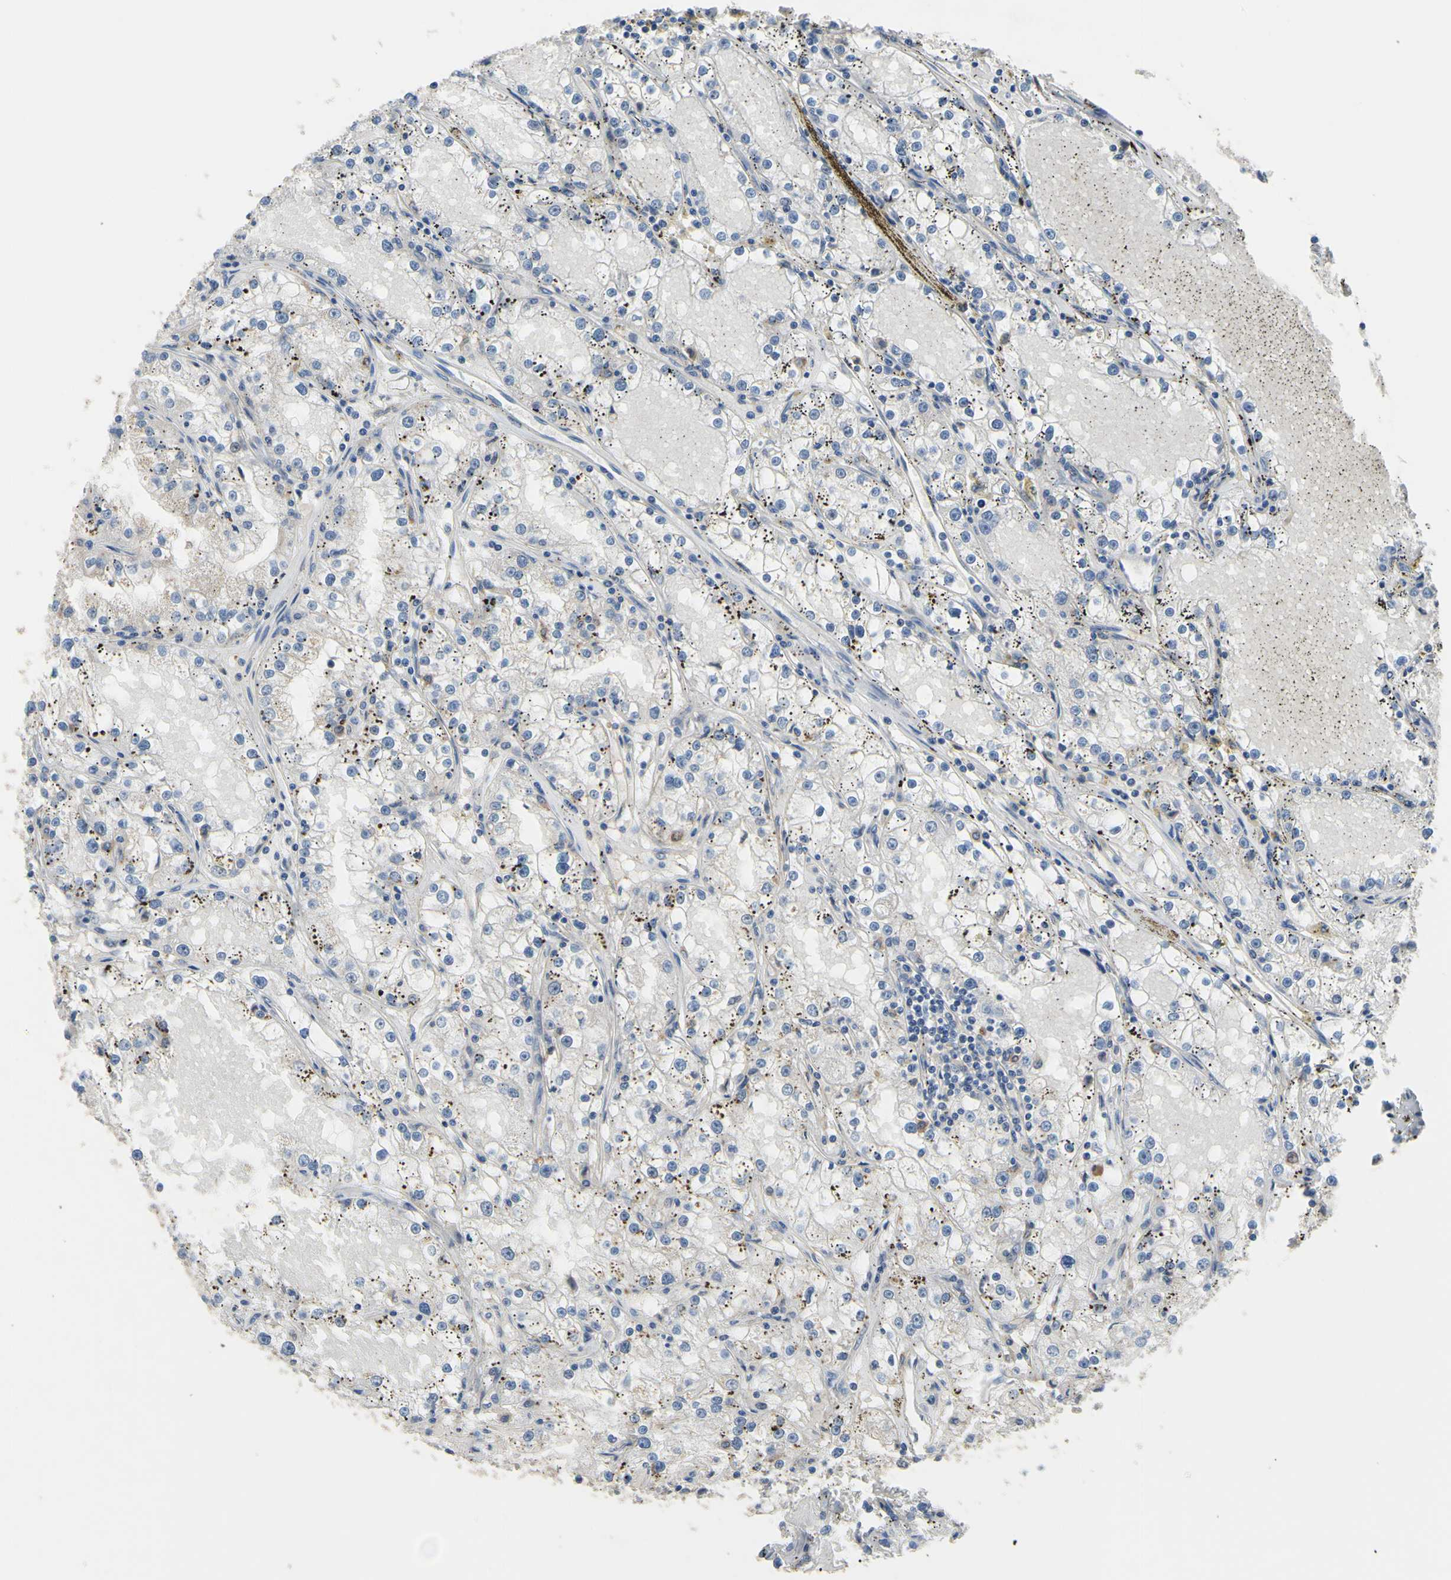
{"staining": {"intensity": "negative", "quantity": "none", "location": "none"}, "tissue": "renal cancer", "cell_type": "Tumor cells", "image_type": "cancer", "snomed": [{"axis": "morphology", "description": "Adenocarcinoma, NOS"}, {"axis": "topography", "description": "Kidney"}], "caption": "This is an immunohistochemistry (IHC) photomicrograph of renal cancer. There is no positivity in tumor cells.", "gene": "LHX9", "patient": {"sex": "male", "age": 56}}